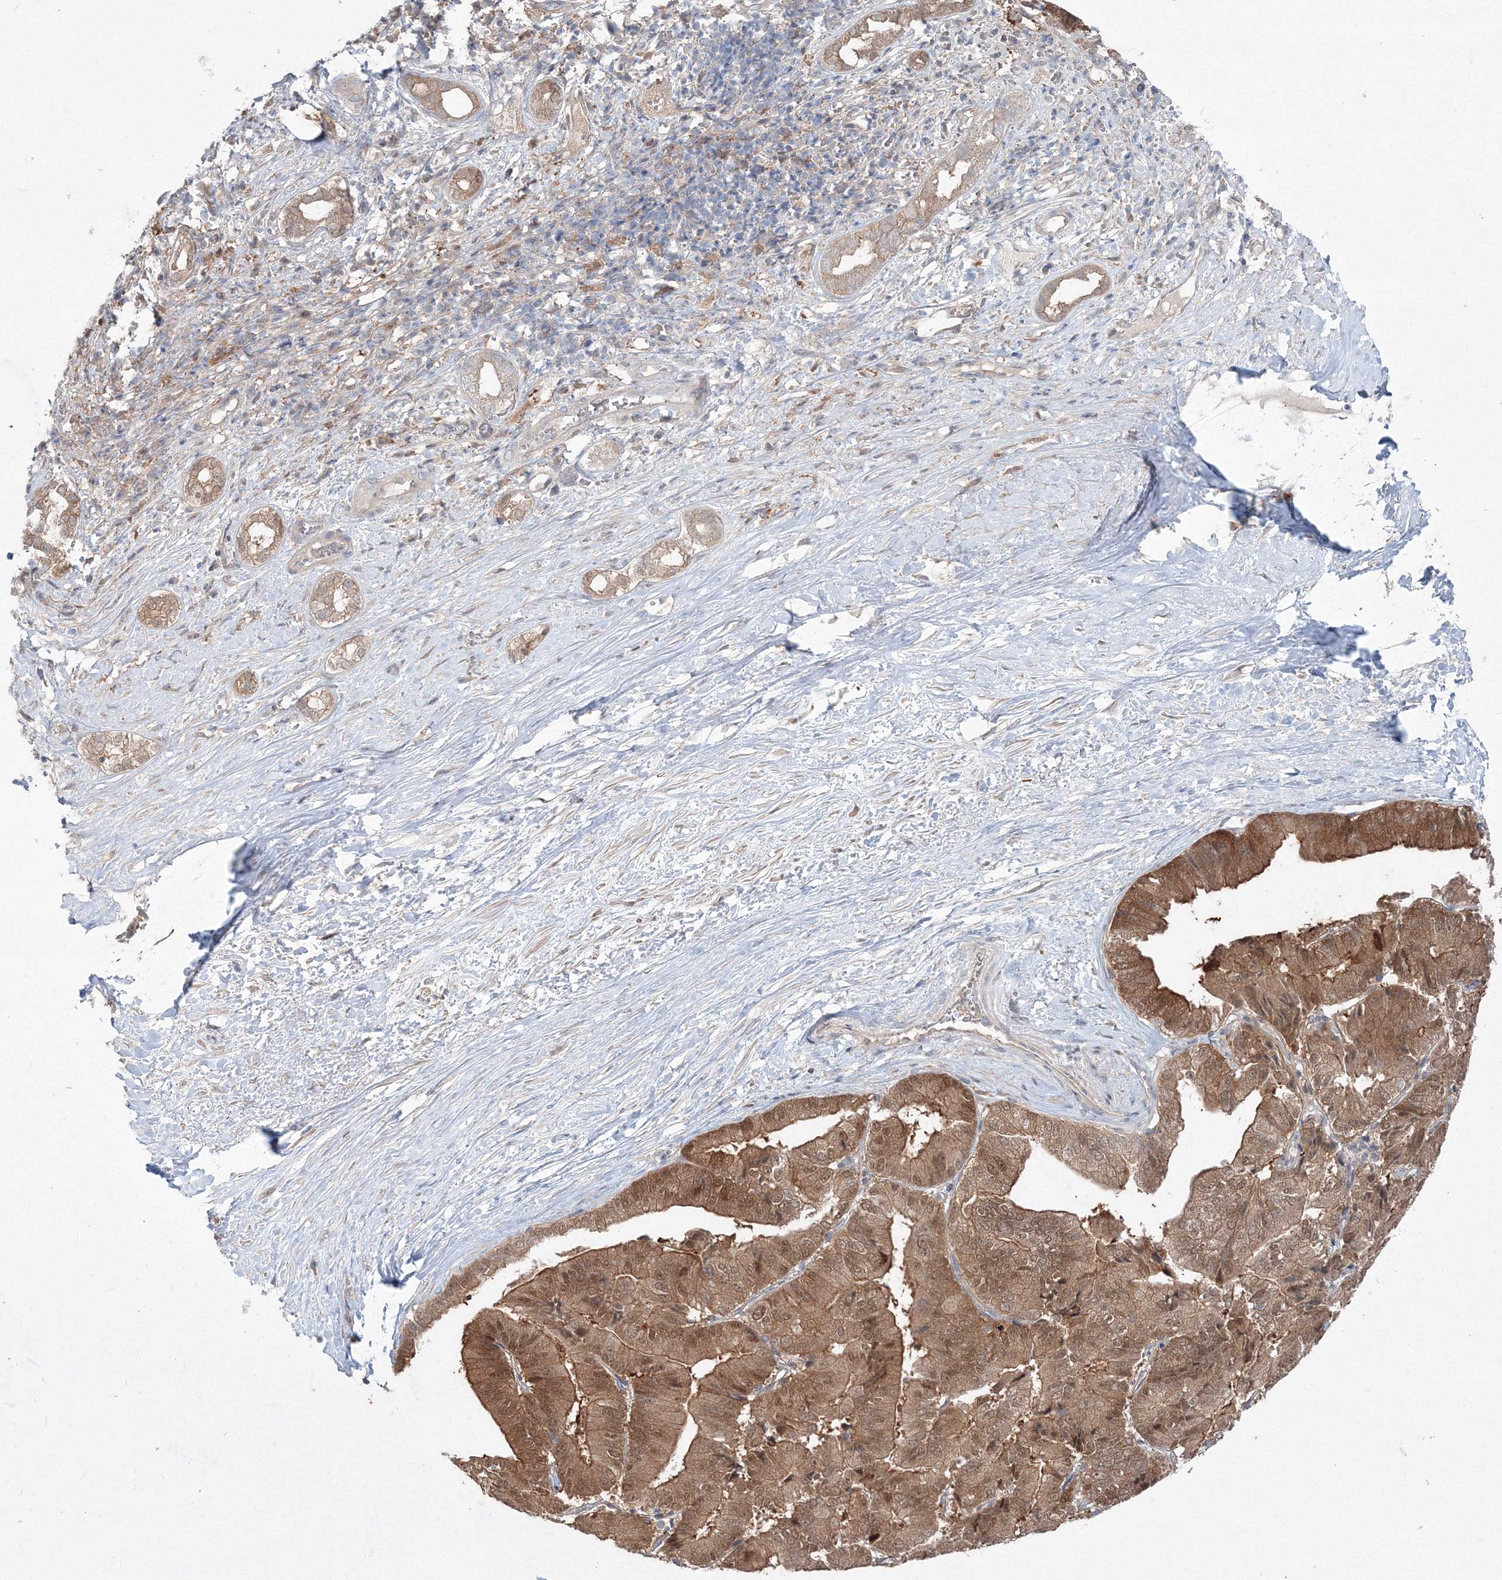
{"staining": {"intensity": "moderate", "quantity": ">75%", "location": "cytoplasmic/membranous,nuclear"}, "tissue": "liver cancer", "cell_type": "Tumor cells", "image_type": "cancer", "snomed": [{"axis": "morphology", "description": "Cholangiocarcinoma"}, {"axis": "topography", "description": "Liver"}], "caption": "Immunohistochemical staining of human liver cholangiocarcinoma exhibits medium levels of moderate cytoplasmic/membranous and nuclear staining in approximately >75% of tumor cells. Ihc stains the protein in brown and the nuclei are stained blue.", "gene": "MKRN2", "patient": {"sex": "female", "age": 75}}